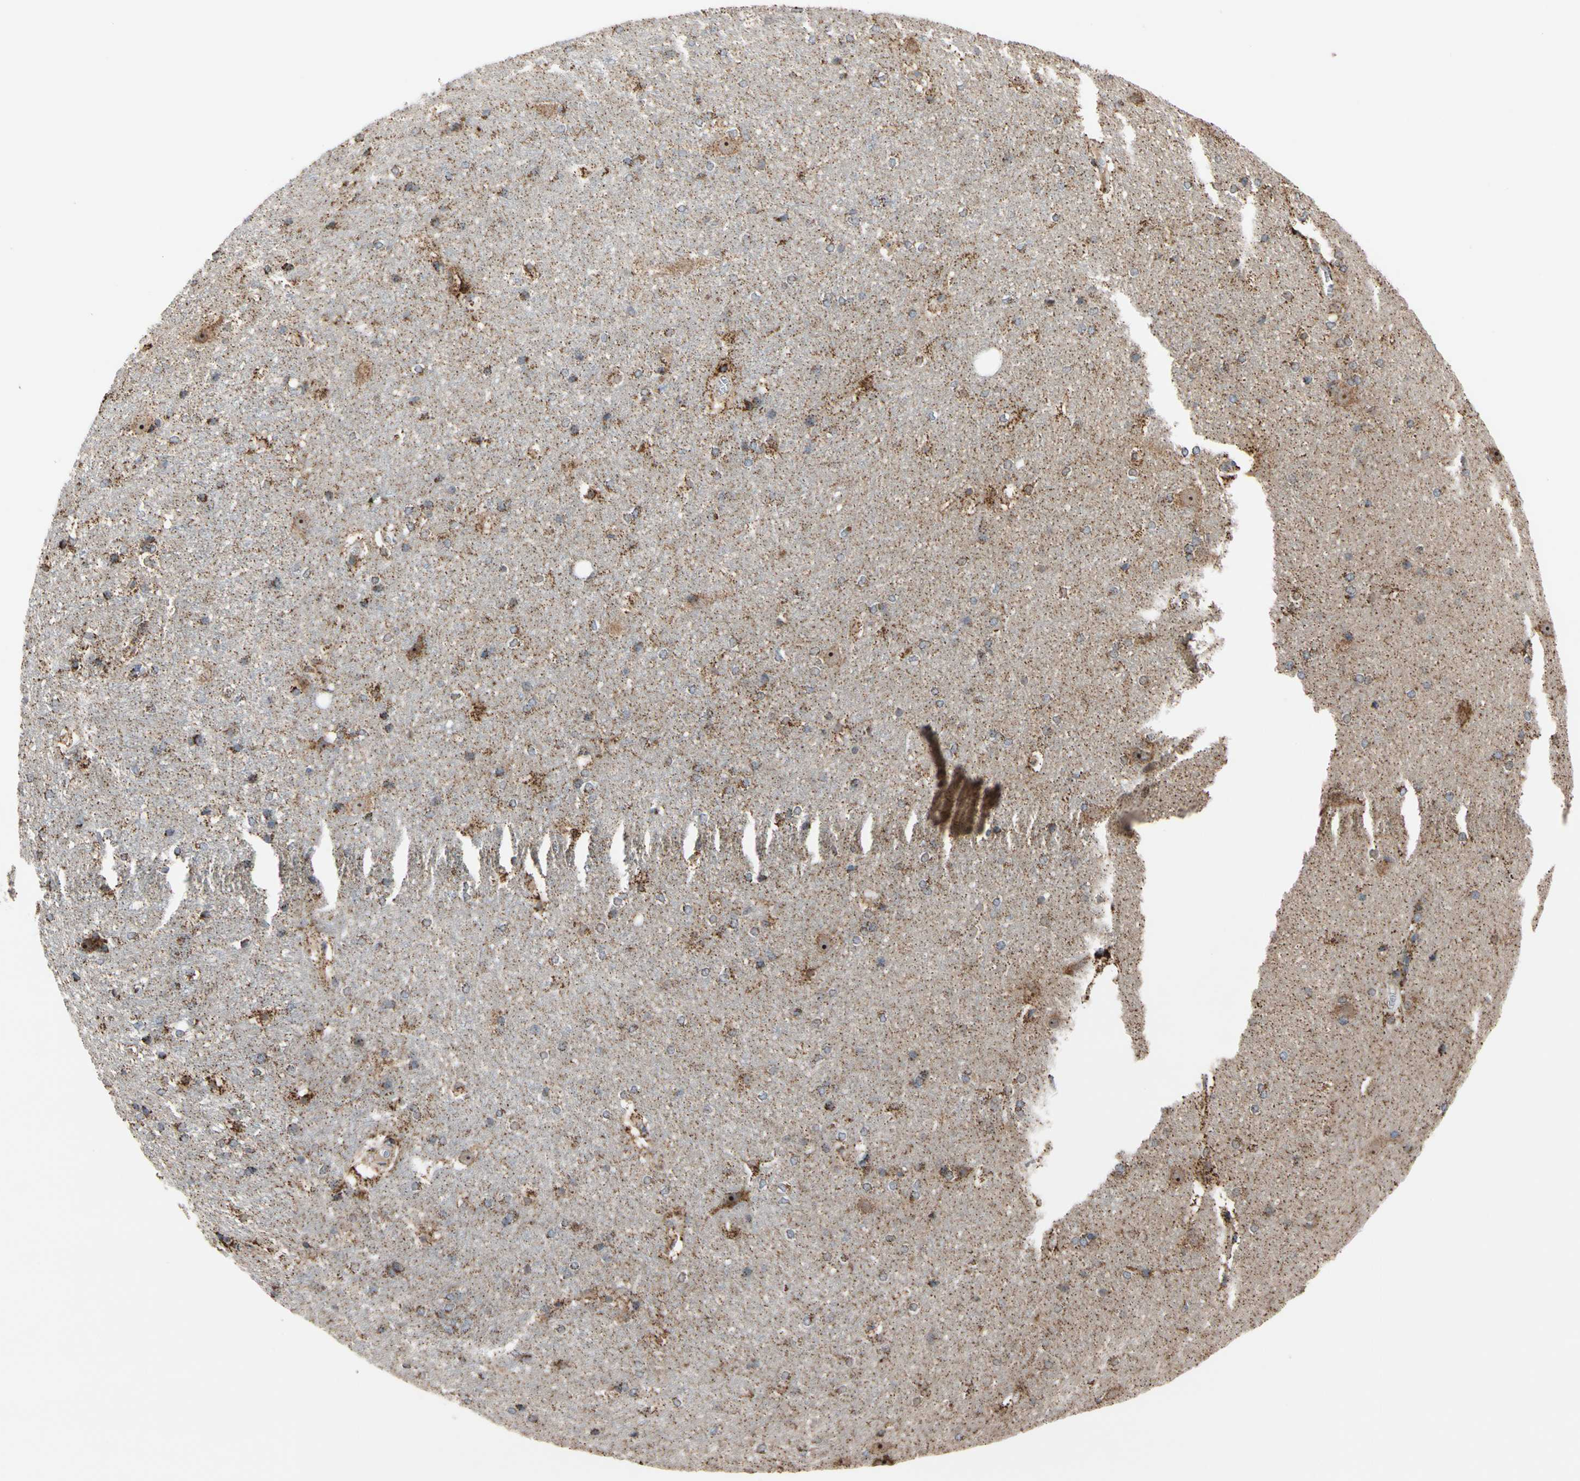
{"staining": {"intensity": "moderate", "quantity": "25%-75%", "location": "cytoplasmic/membranous"}, "tissue": "hippocampus", "cell_type": "Glial cells", "image_type": "normal", "snomed": [{"axis": "morphology", "description": "Normal tissue, NOS"}, {"axis": "topography", "description": "Hippocampus"}], "caption": "Immunohistochemical staining of unremarkable hippocampus exhibits moderate cytoplasmic/membranous protein positivity in about 25%-75% of glial cells.", "gene": "FAM110B", "patient": {"sex": "female", "age": 19}}